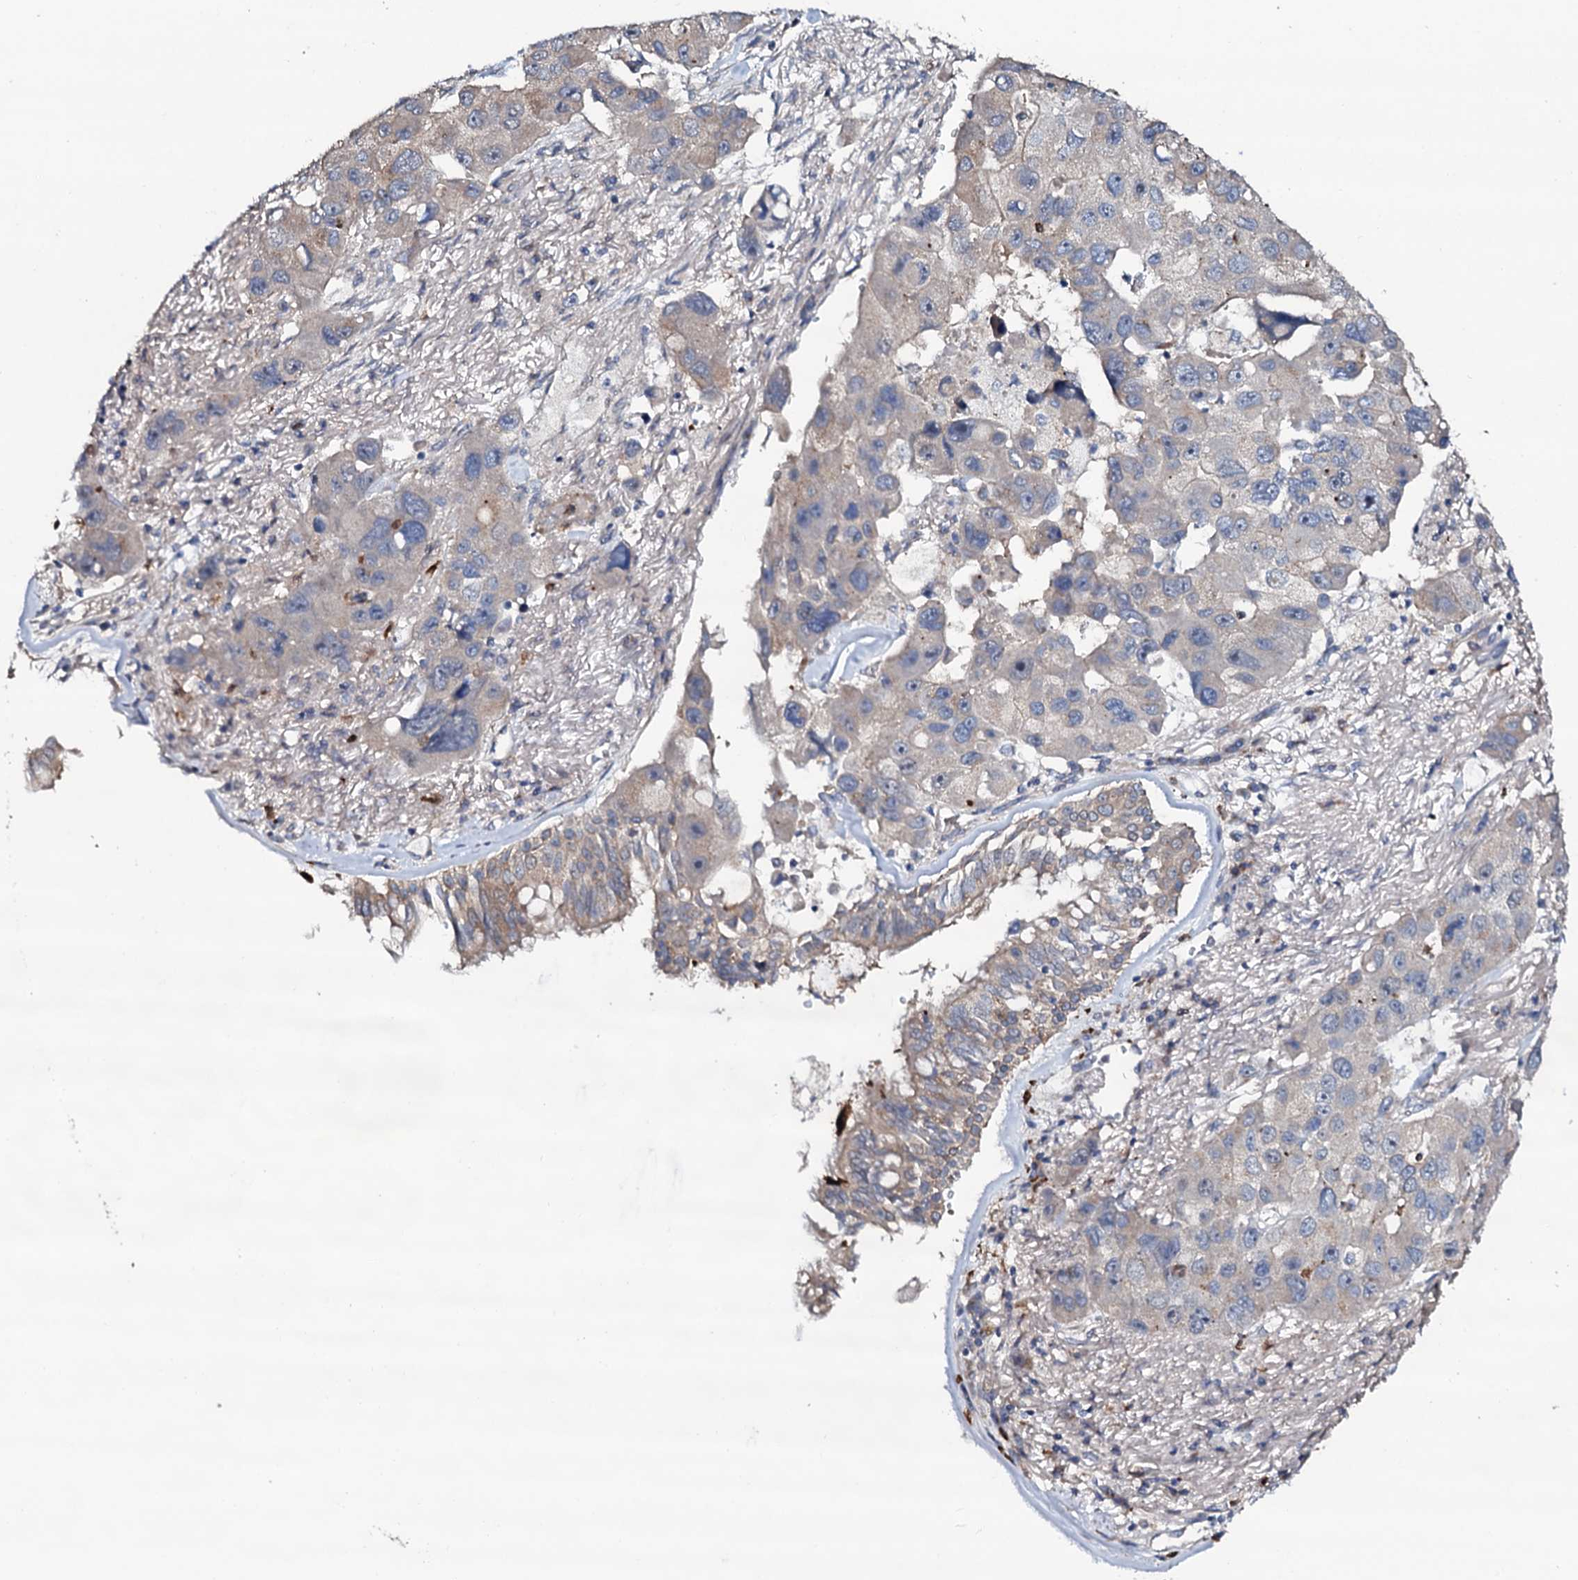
{"staining": {"intensity": "negative", "quantity": "none", "location": "none"}, "tissue": "lung cancer", "cell_type": "Tumor cells", "image_type": "cancer", "snomed": [{"axis": "morphology", "description": "Adenocarcinoma, NOS"}, {"axis": "topography", "description": "Lung"}], "caption": "A photomicrograph of human adenocarcinoma (lung) is negative for staining in tumor cells.", "gene": "COG6", "patient": {"sex": "female", "age": 54}}